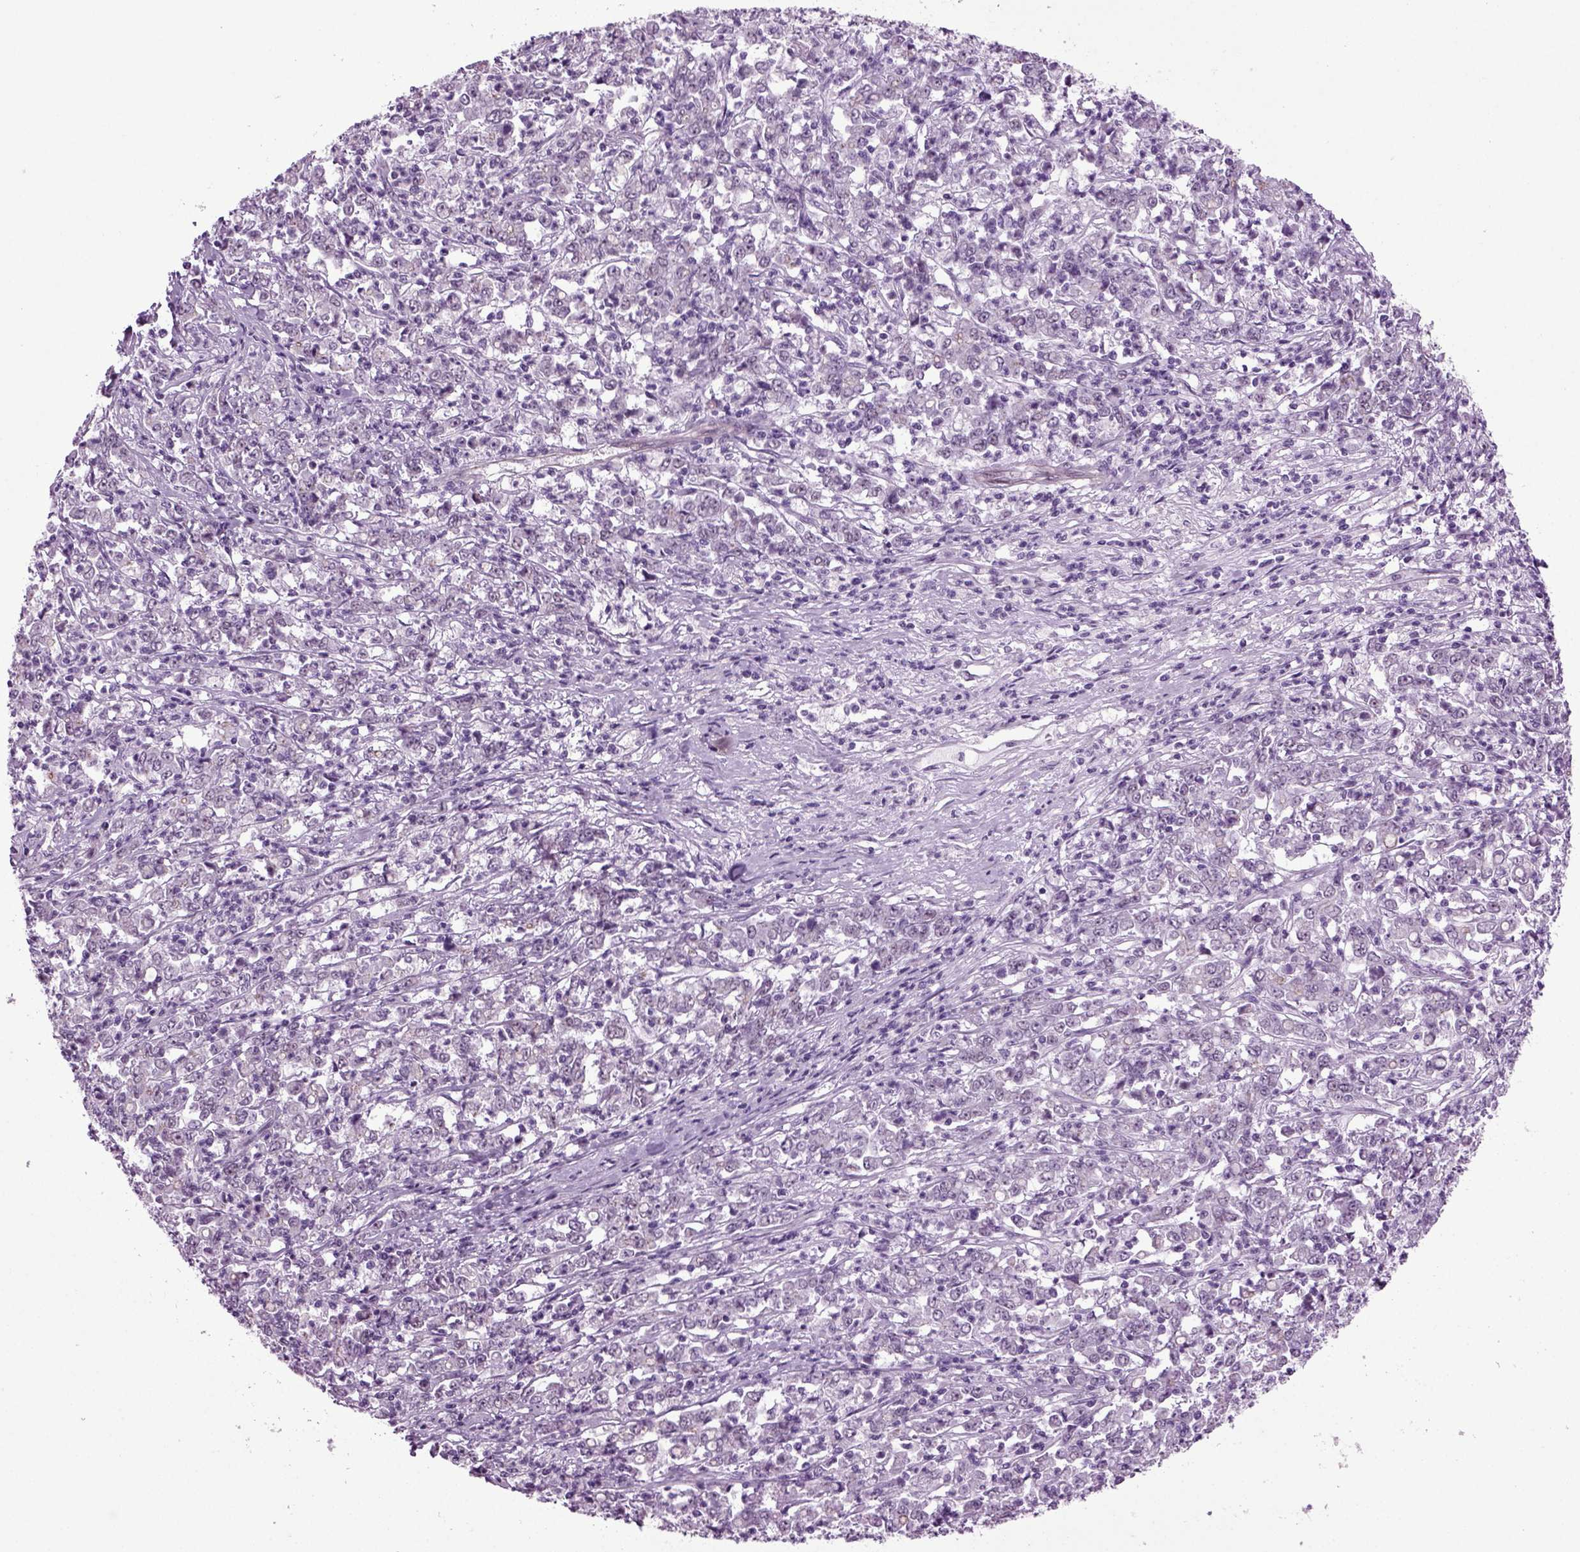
{"staining": {"intensity": "negative", "quantity": "none", "location": "none"}, "tissue": "stomach cancer", "cell_type": "Tumor cells", "image_type": "cancer", "snomed": [{"axis": "morphology", "description": "Adenocarcinoma, NOS"}, {"axis": "topography", "description": "Stomach, lower"}], "caption": "Human stomach cancer stained for a protein using immunohistochemistry displays no positivity in tumor cells.", "gene": "RFX3", "patient": {"sex": "female", "age": 71}}